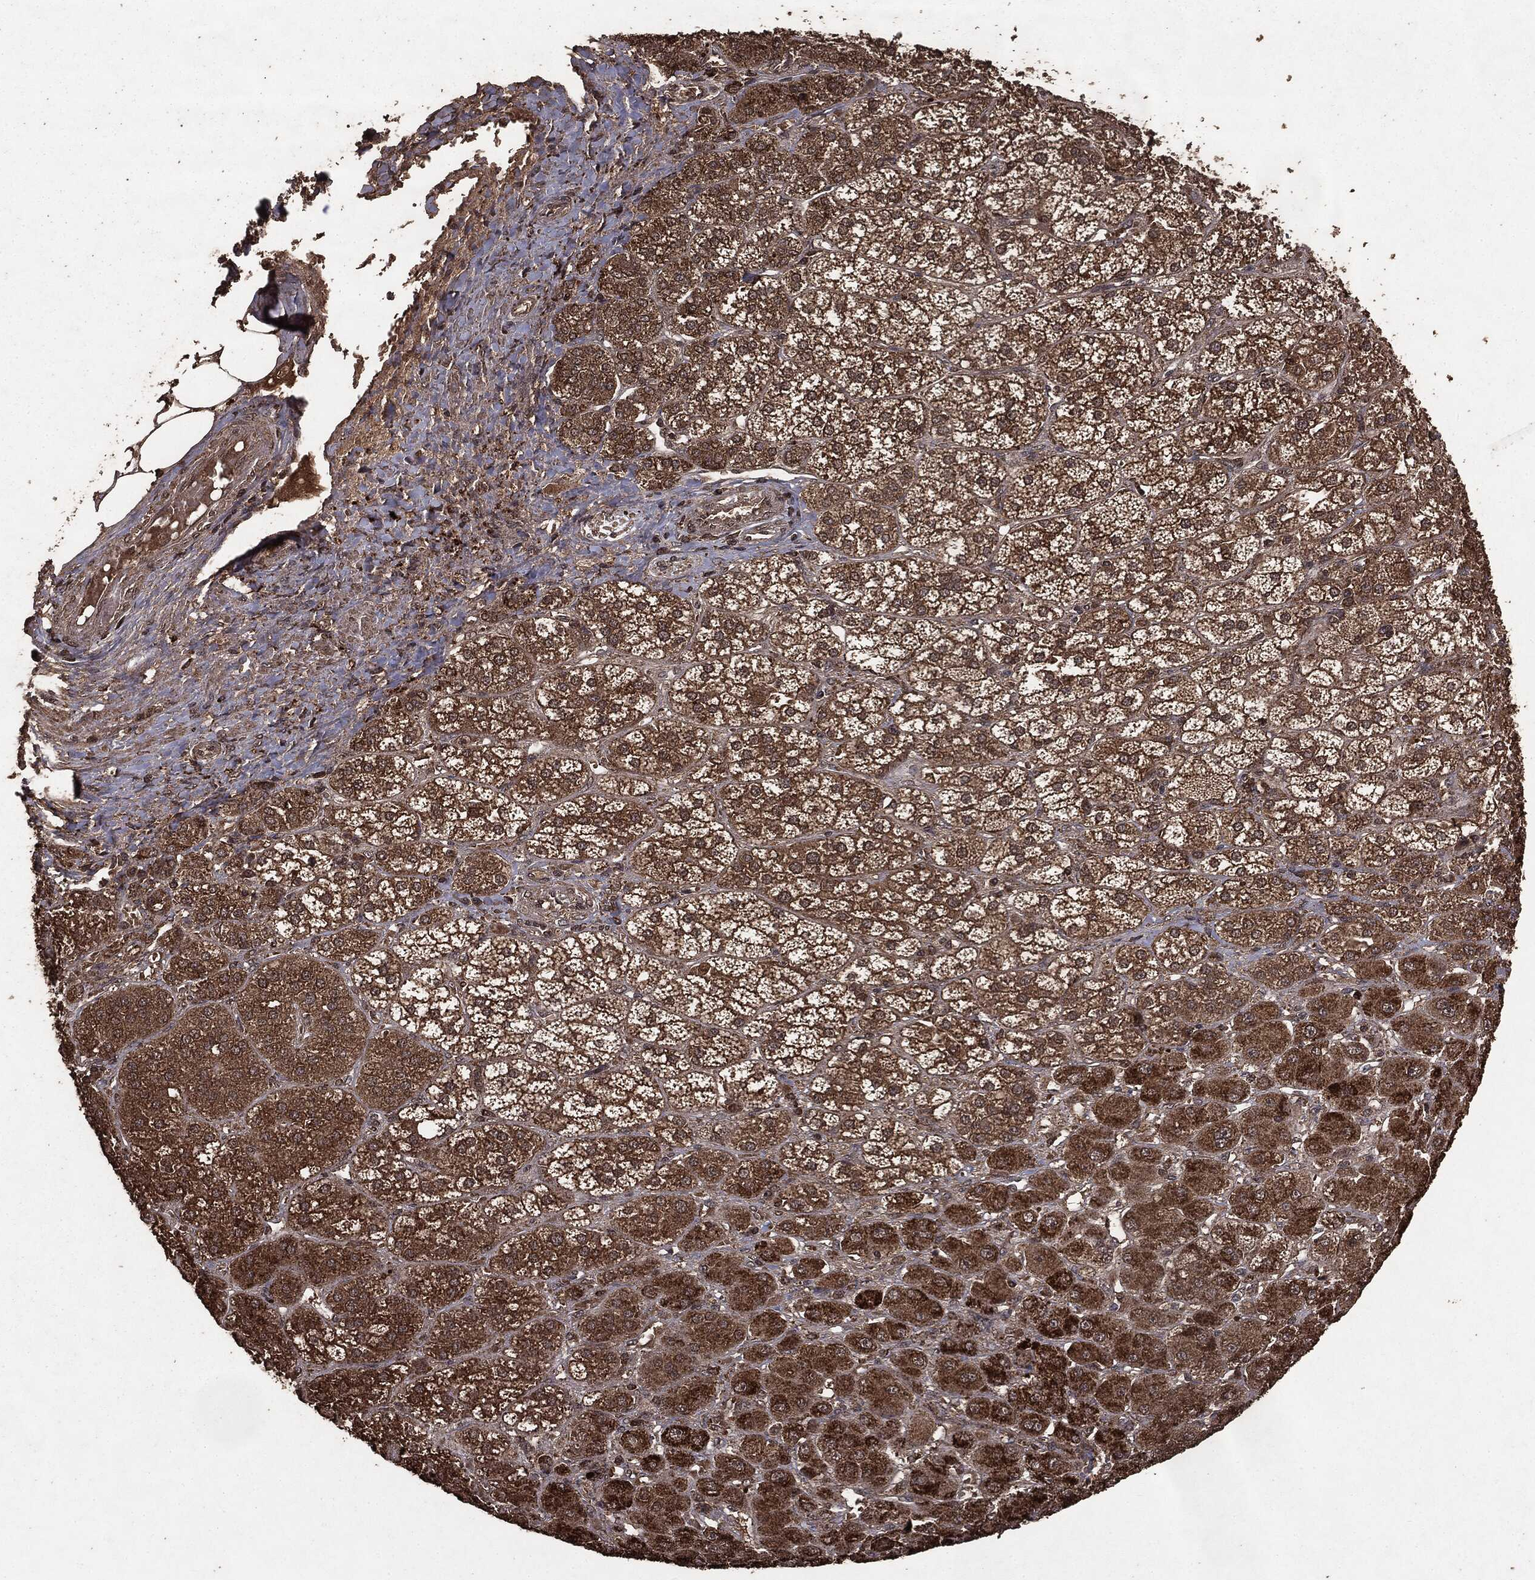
{"staining": {"intensity": "strong", "quantity": ">75%", "location": "cytoplasmic/membranous"}, "tissue": "adrenal gland", "cell_type": "Glandular cells", "image_type": "normal", "snomed": [{"axis": "morphology", "description": "Normal tissue, NOS"}, {"axis": "topography", "description": "Adrenal gland"}], "caption": "IHC of normal adrenal gland shows high levels of strong cytoplasmic/membranous staining in approximately >75% of glandular cells. The protein is shown in brown color, while the nuclei are stained blue.", "gene": "NME1", "patient": {"sex": "male", "age": 70}}